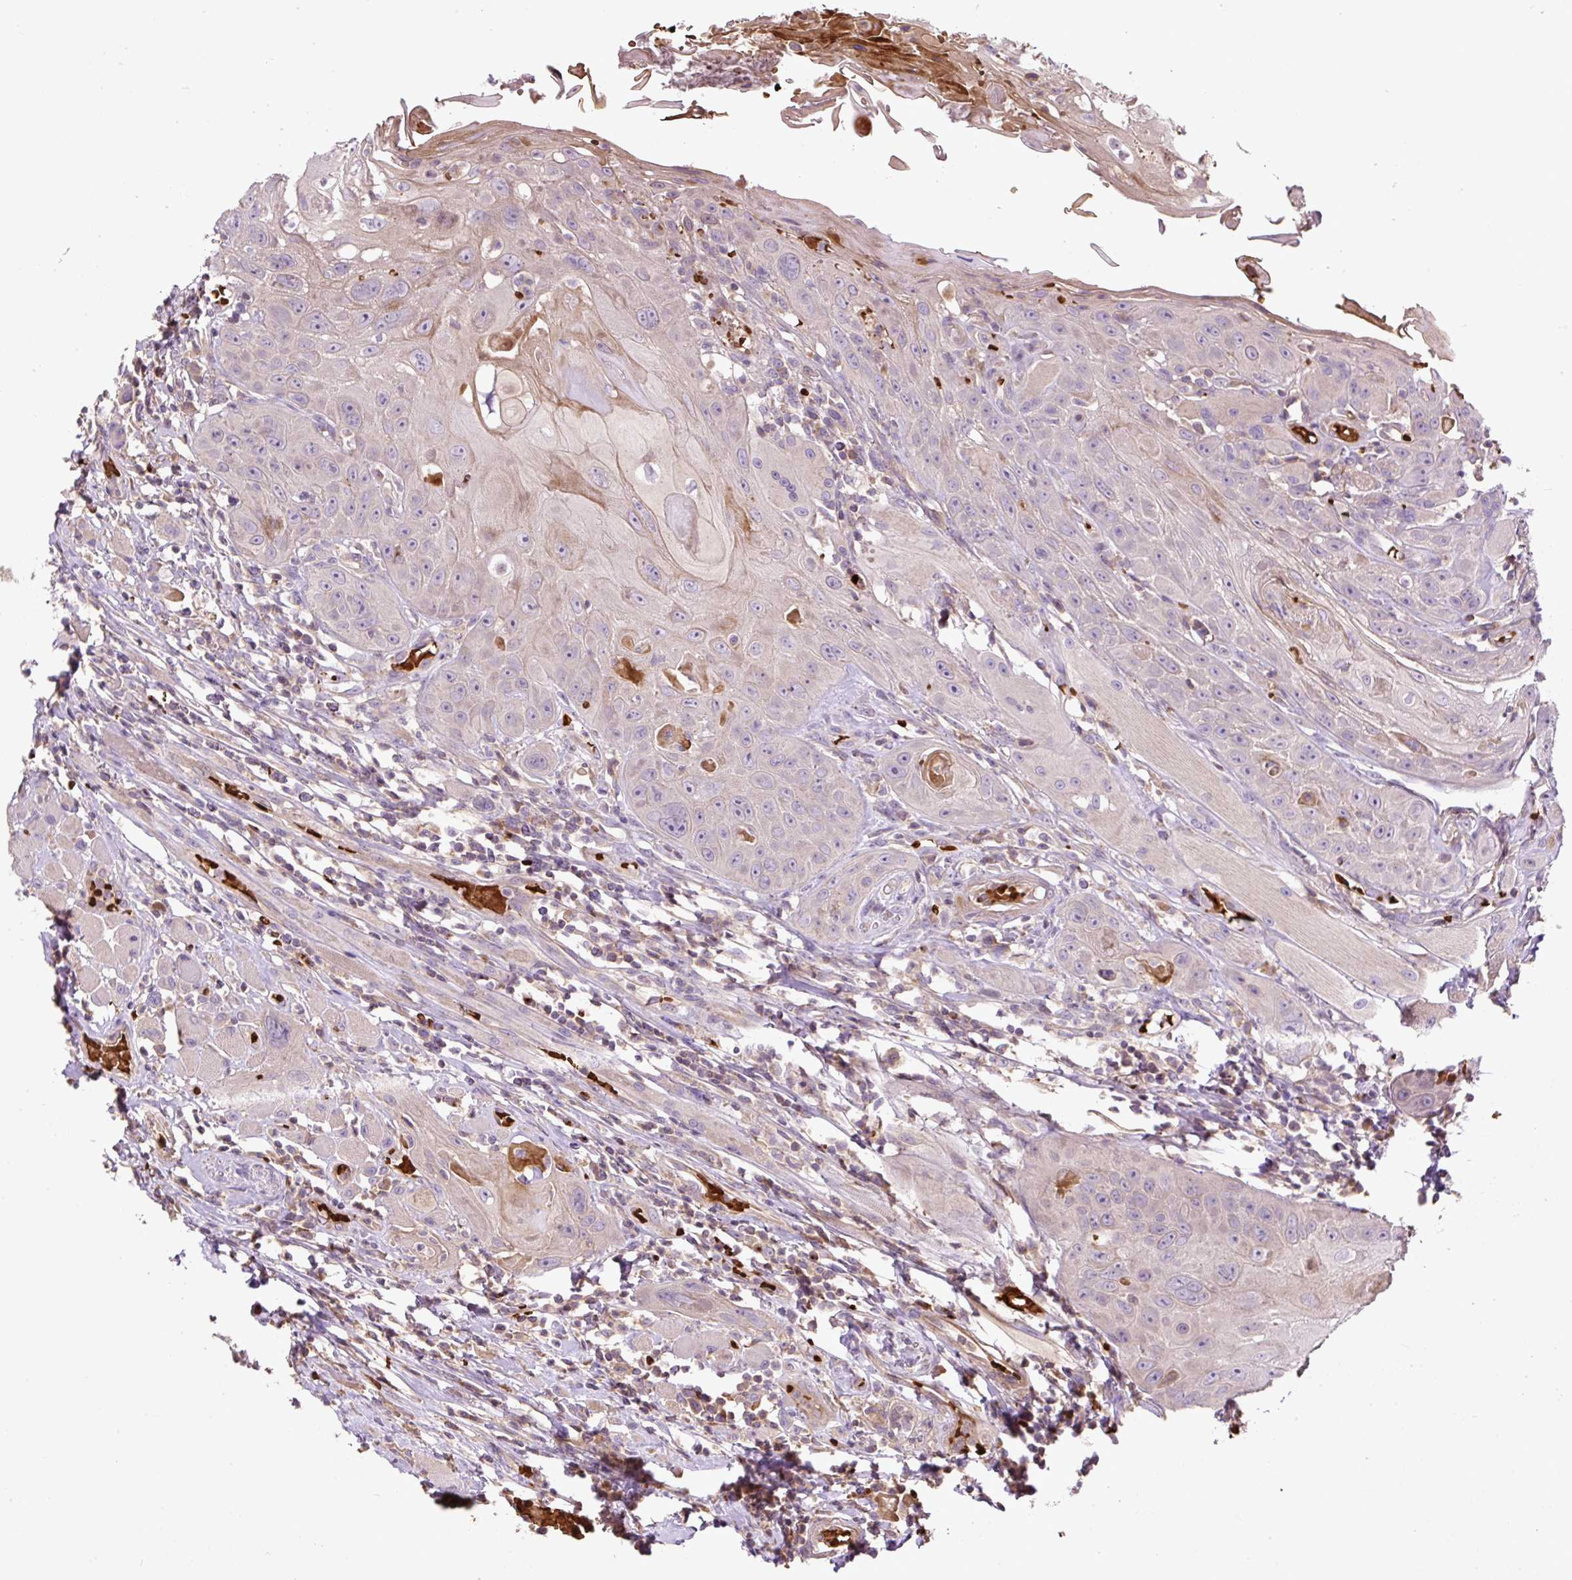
{"staining": {"intensity": "negative", "quantity": "none", "location": "none"}, "tissue": "head and neck cancer", "cell_type": "Tumor cells", "image_type": "cancer", "snomed": [{"axis": "morphology", "description": "Squamous cell carcinoma, NOS"}, {"axis": "topography", "description": "Head-Neck"}], "caption": "Image shows no protein expression in tumor cells of head and neck cancer (squamous cell carcinoma) tissue.", "gene": "CXCL13", "patient": {"sex": "female", "age": 59}}